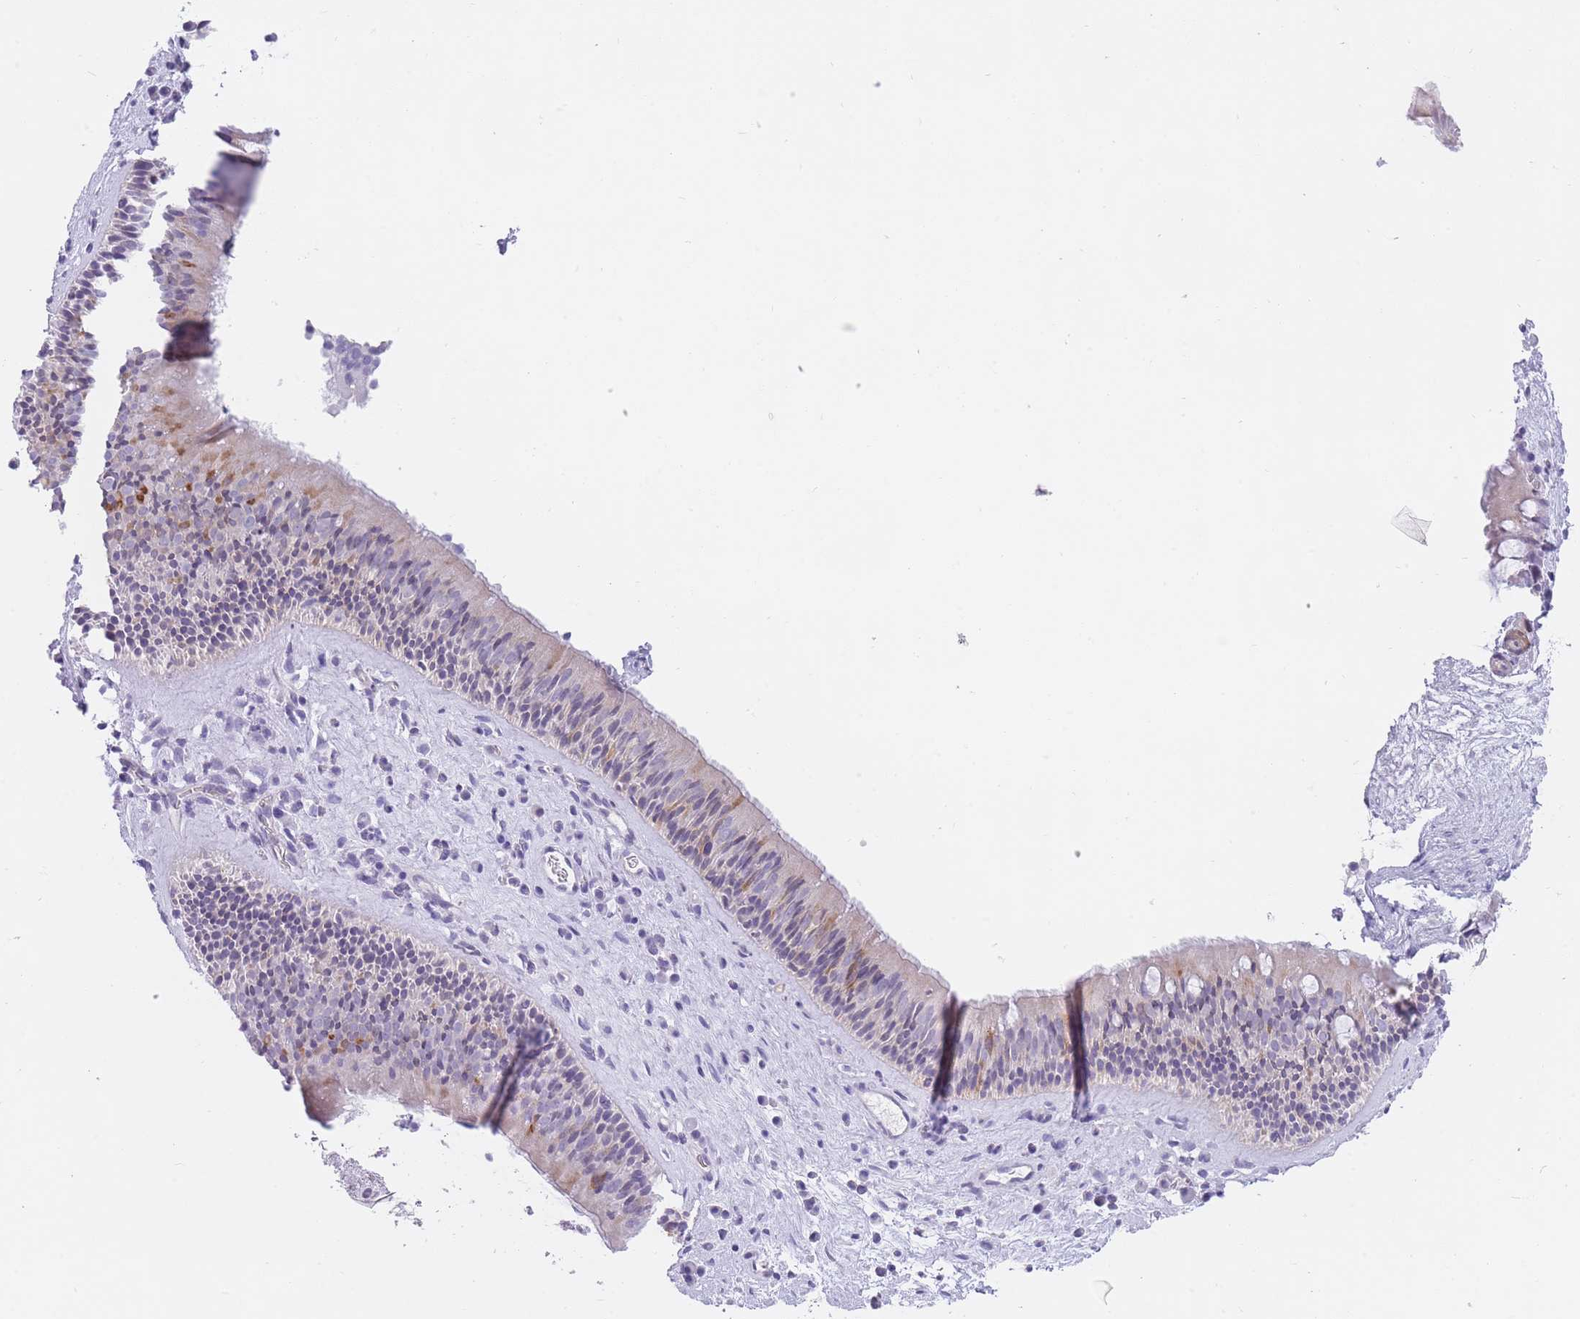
{"staining": {"intensity": "weak", "quantity": "<25%", "location": "cytoplasmic/membranous"}, "tissue": "nasopharynx", "cell_type": "Respiratory epithelial cells", "image_type": "normal", "snomed": [{"axis": "morphology", "description": "Normal tissue, NOS"}, {"axis": "topography", "description": "Nasopharynx"}], "caption": "Respiratory epithelial cells show no significant expression in normal nasopharynx.", "gene": "OR11H12", "patient": {"sex": "male", "age": 63}}